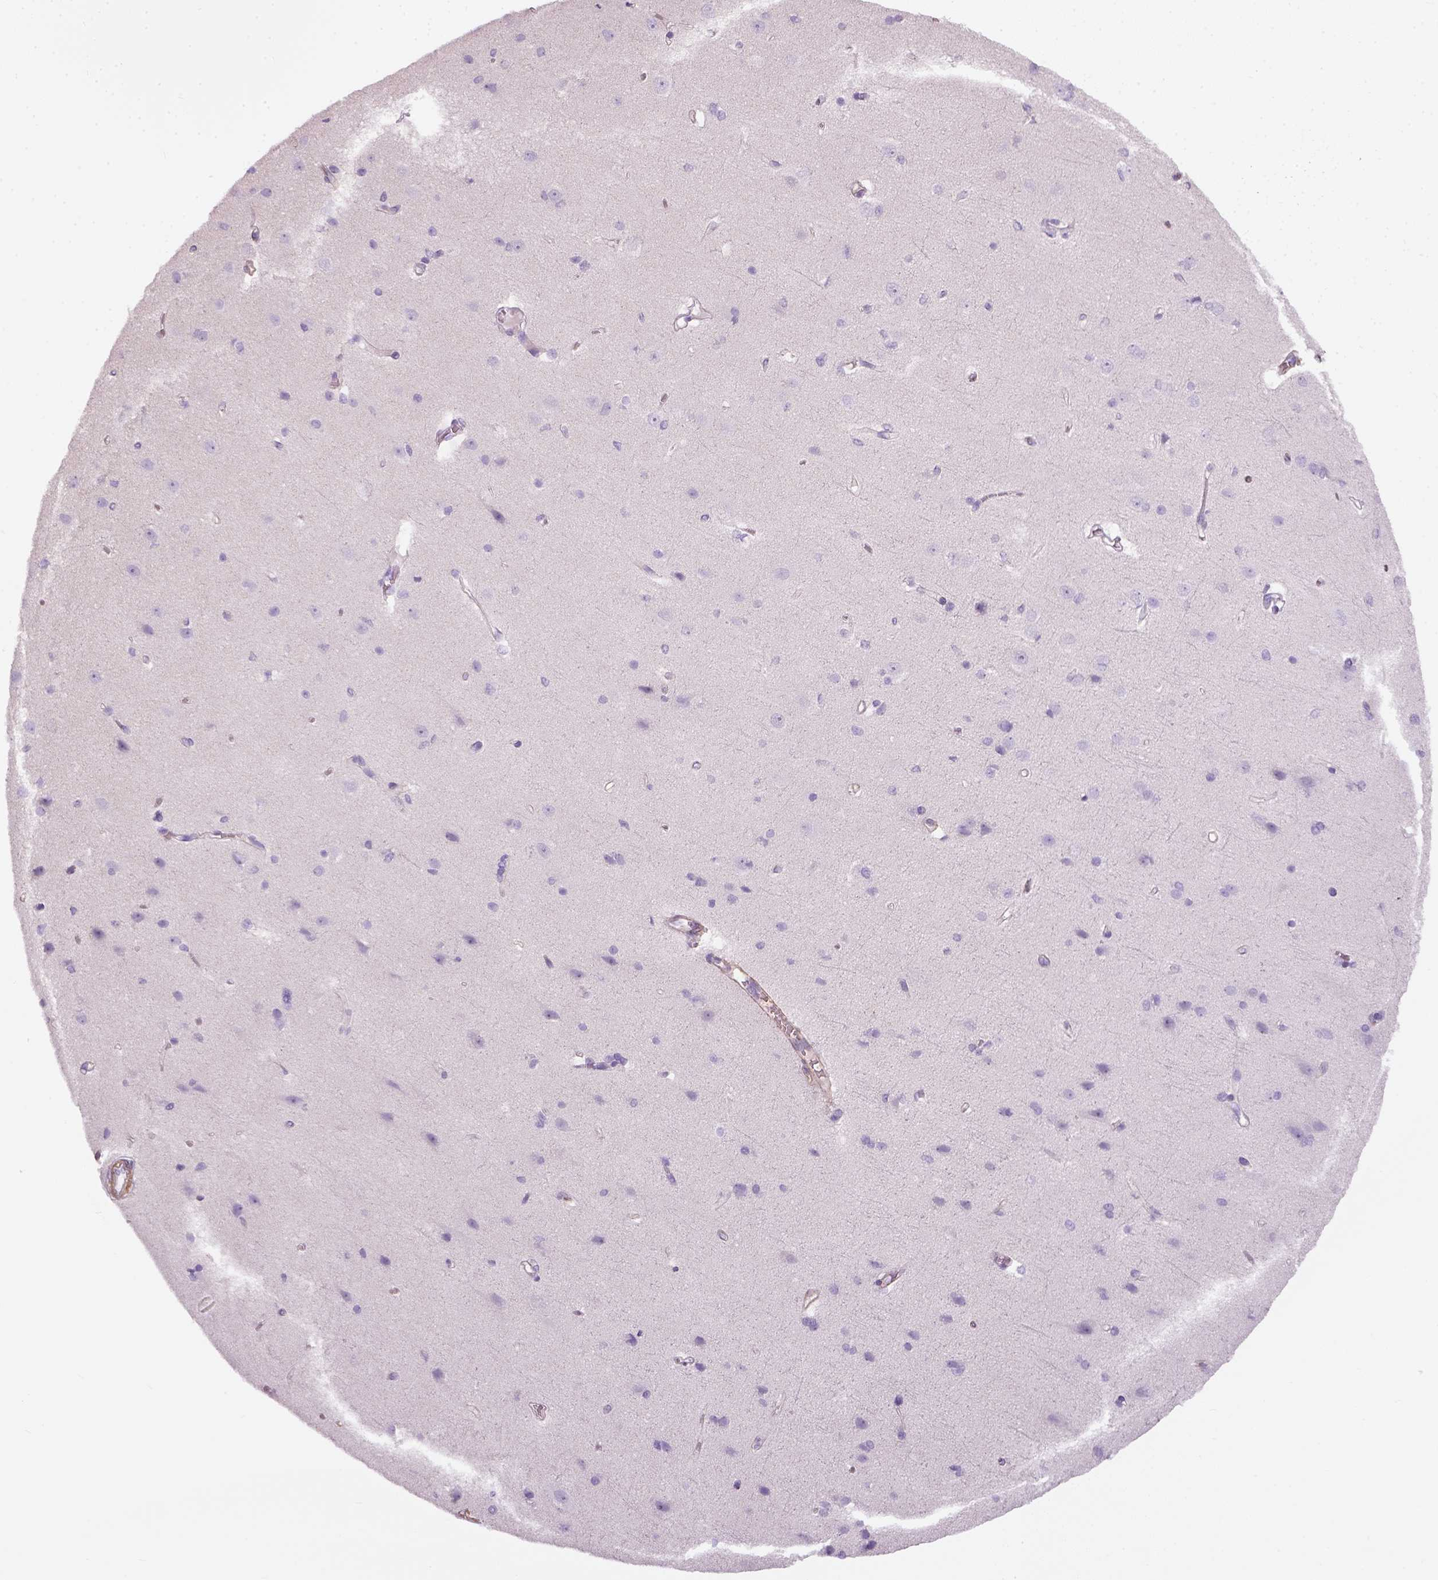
{"staining": {"intensity": "weak", "quantity": ">75%", "location": "cytoplasmic/membranous"}, "tissue": "cerebral cortex", "cell_type": "Endothelial cells", "image_type": "normal", "snomed": [{"axis": "morphology", "description": "Normal tissue, NOS"}, {"axis": "topography", "description": "Cerebral cortex"}], "caption": "Cerebral cortex was stained to show a protein in brown. There is low levels of weak cytoplasmic/membranous expression in about >75% of endothelial cells.", "gene": "FAM161A", "patient": {"sex": "male", "age": 37}}